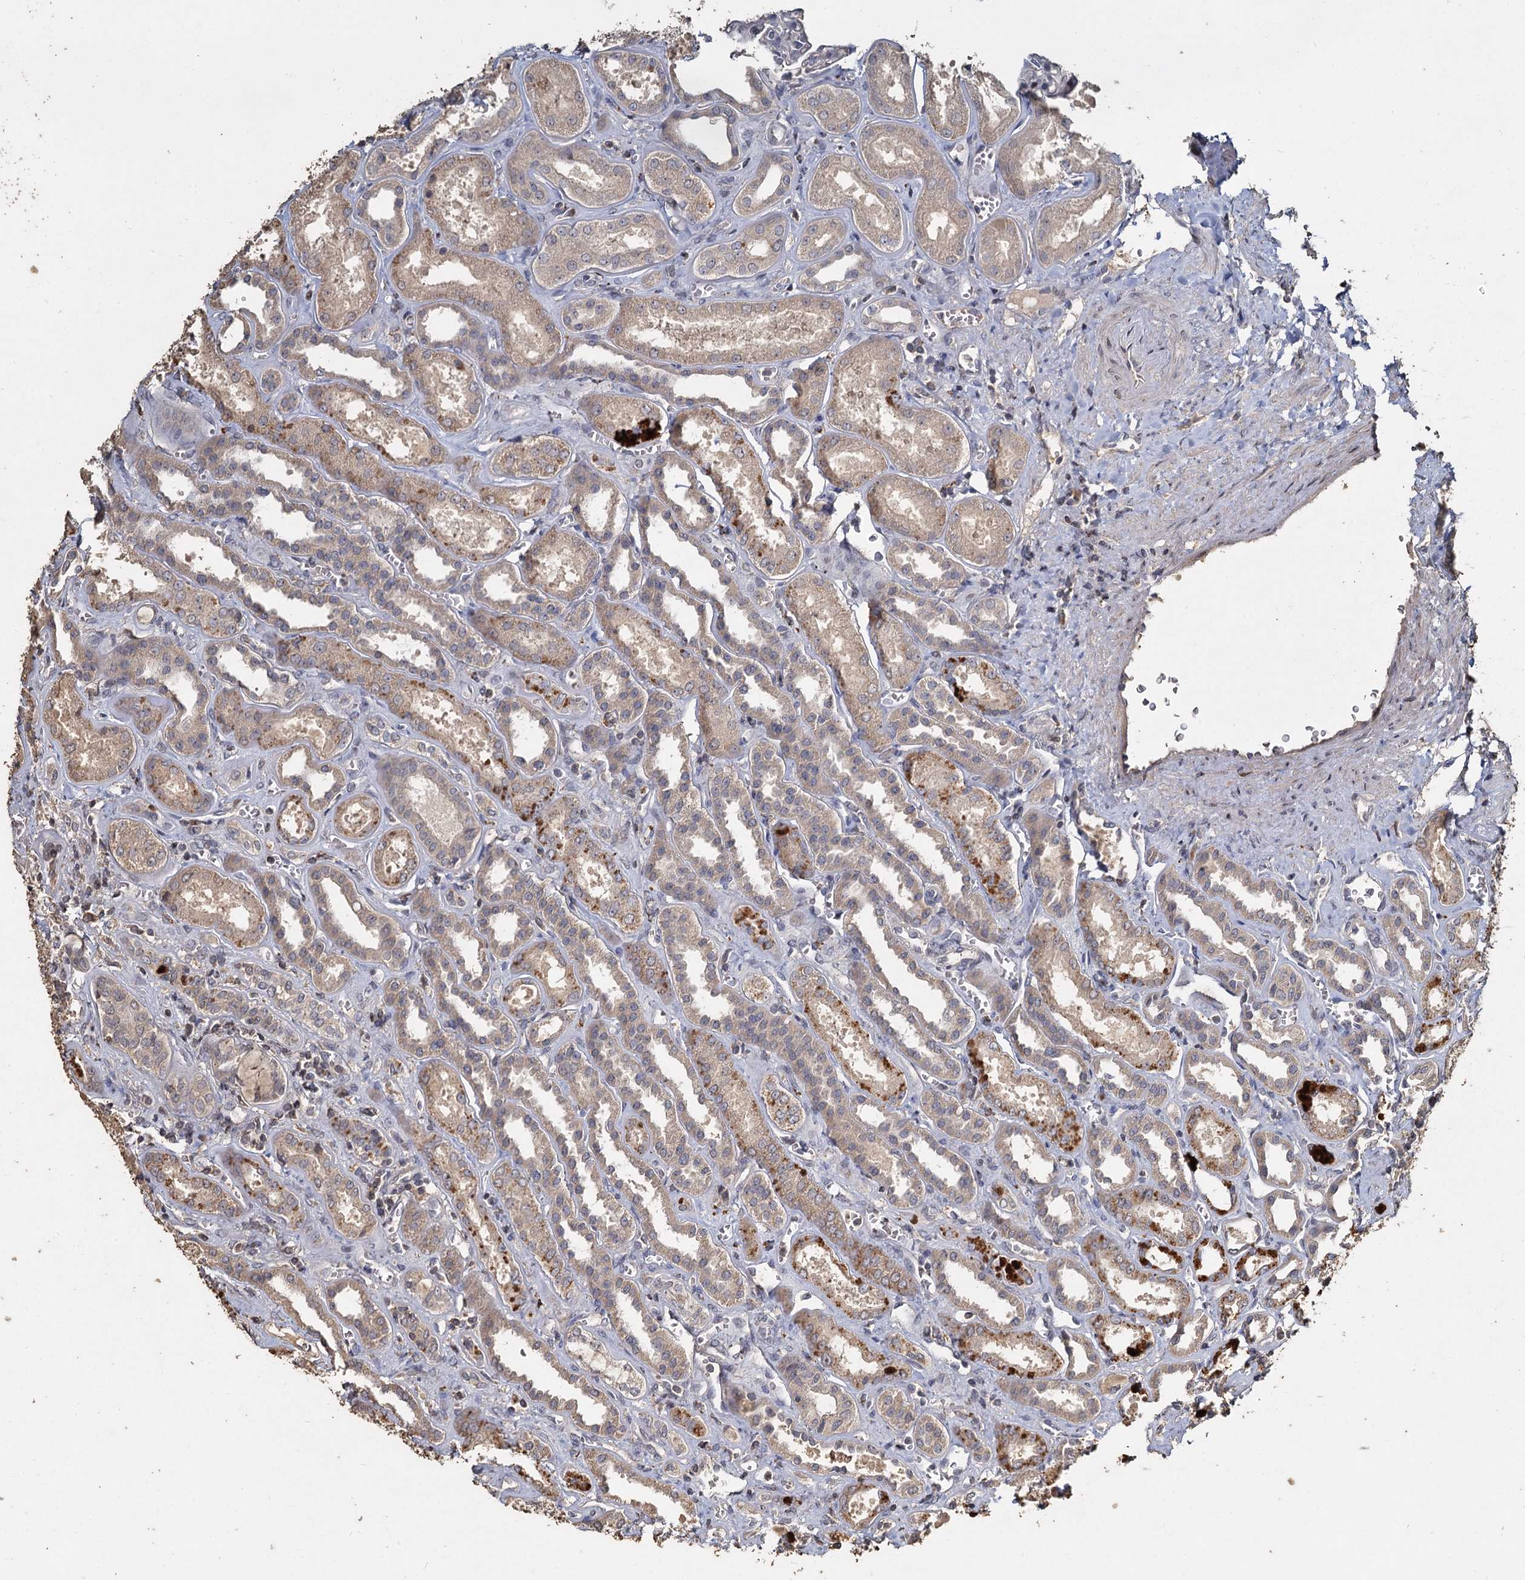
{"staining": {"intensity": "negative", "quantity": "none", "location": "none"}, "tissue": "kidney", "cell_type": "Cells in glomeruli", "image_type": "normal", "snomed": [{"axis": "morphology", "description": "Normal tissue, NOS"}, {"axis": "morphology", "description": "Adenocarcinoma, NOS"}, {"axis": "topography", "description": "Kidney"}], "caption": "Cells in glomeruli show no significant protein positivity in benign kidney. (DAB (3,3'-diaminobenzidine) IHC with hematoxylin counter stain).", "gene": "CCDC61", "patient": {"sex": "female", "age": 68}}